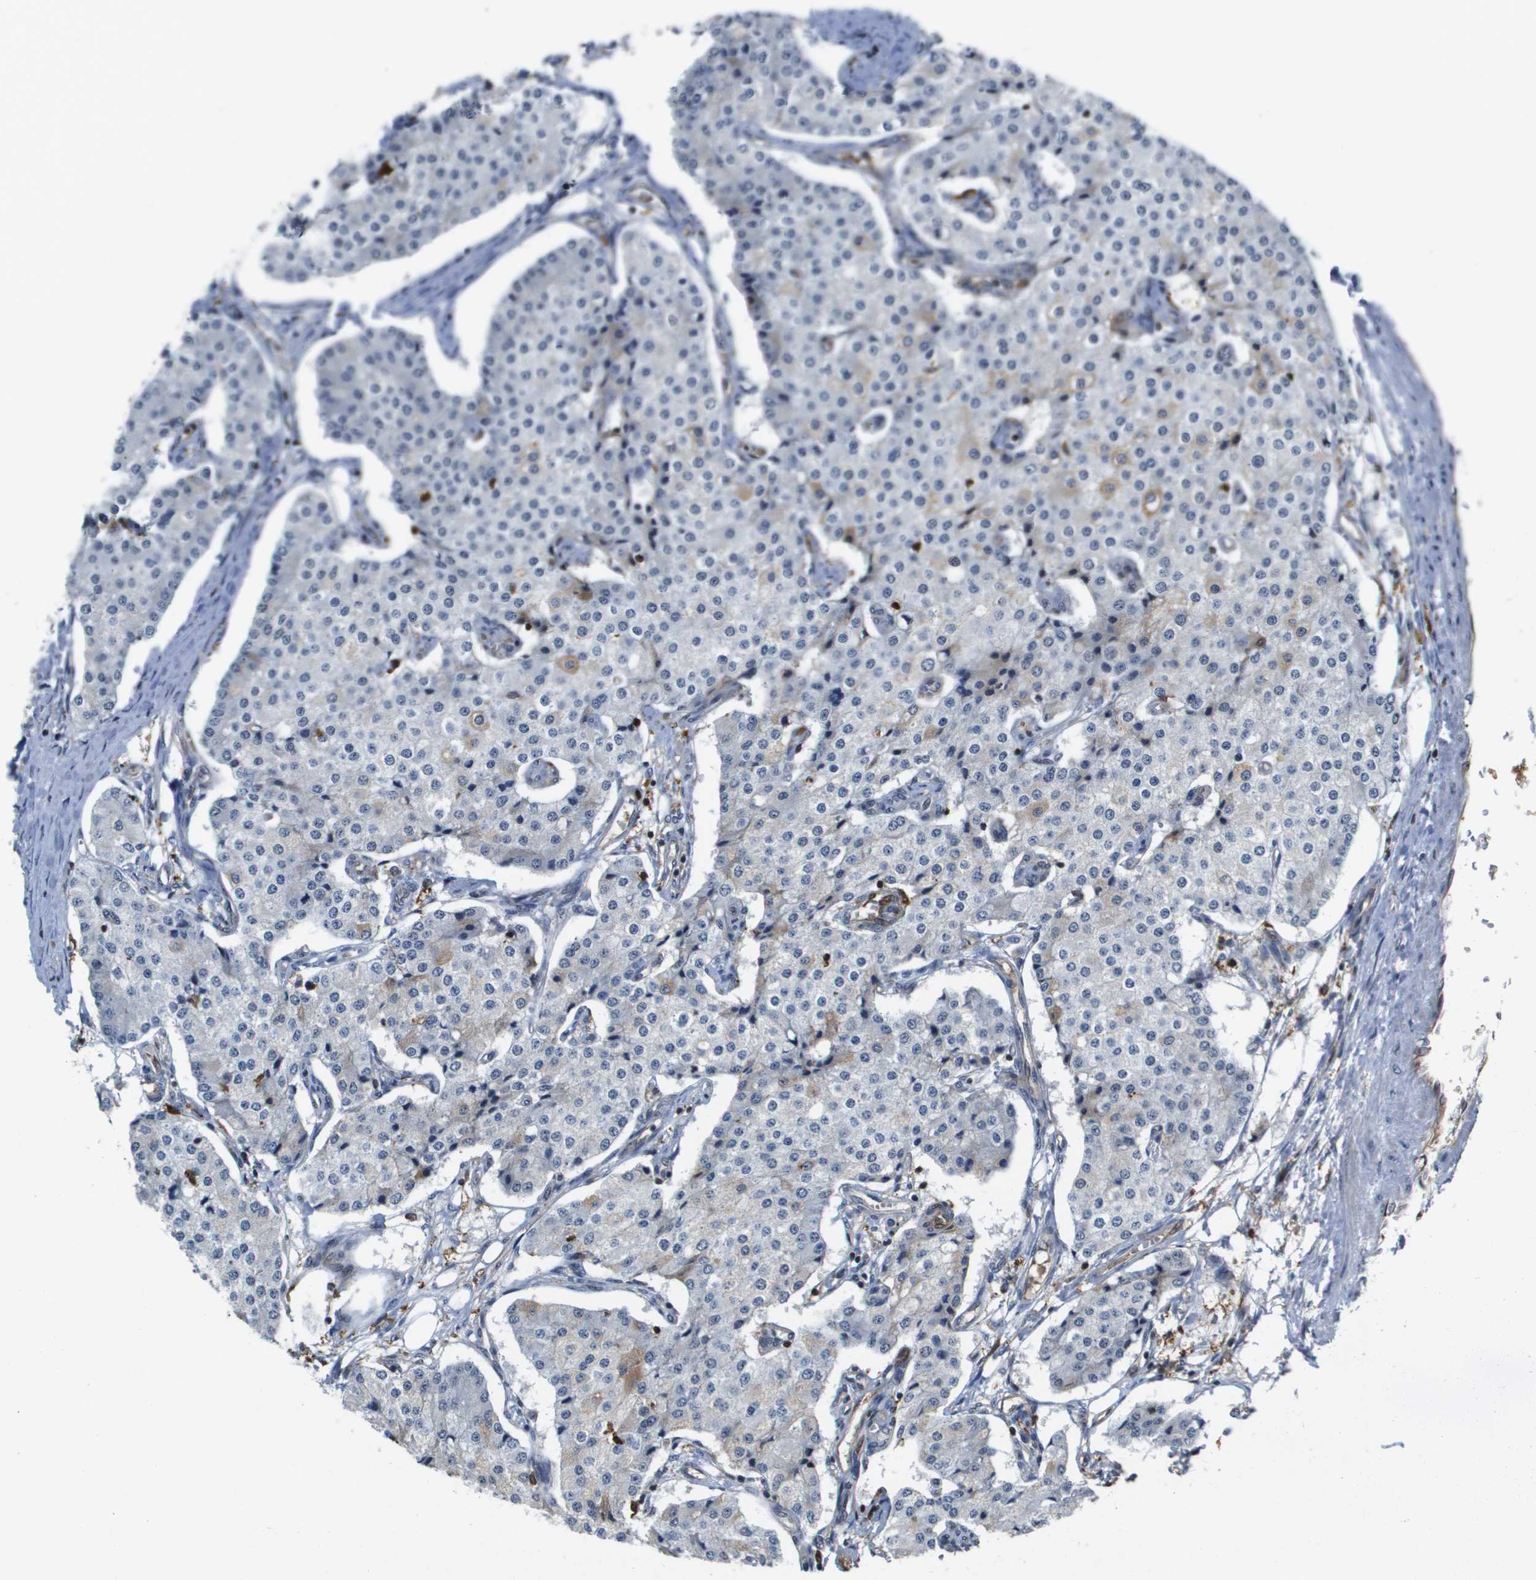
{"staining": {"intensity": "negative", "quantity": "none", "location": "none"}, "tissue": "carcinoid", "cell_type": "Tumor cells", "image_type": "cancer", "snomed": [{"axis": "morphology", "description": "Carcinoid, malignant, NOS"}, {"axis": "topography", "description": "Colon"}], "caption": "The immunohistochemistry (IHC) micrograph has no significant expression in tumor cells of malignant carcinoid tissue.", "gene": "EP400", "patient": {"sex": "female", "age": 52}}